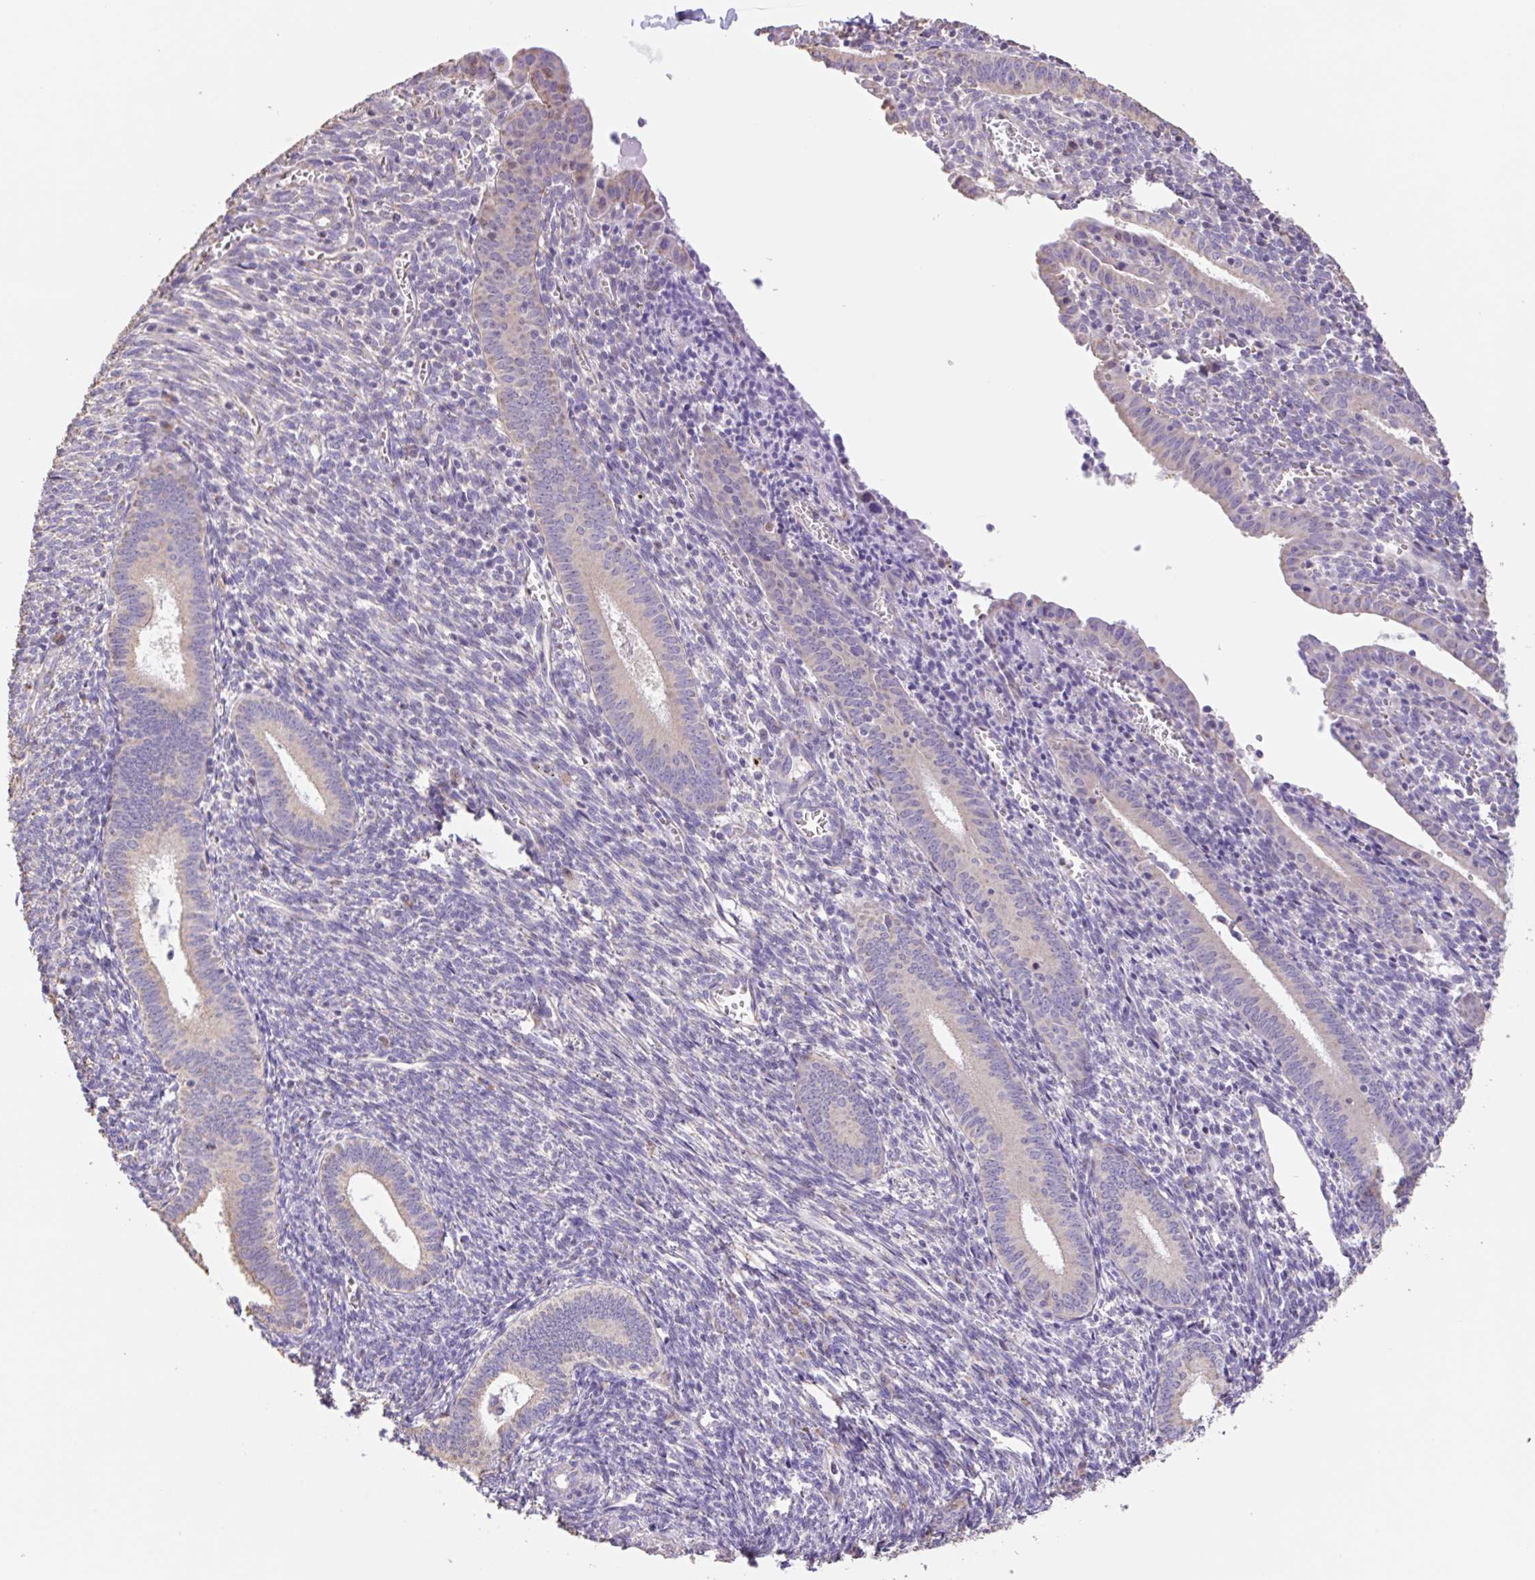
{"staining": {"intensity": "negative", "quantity": "none", "location": "none"}, "tissue": "endometrium", "cell_type": "Cells in endometrial stroma", "image_type": "normal", "snomed": [{"axis": "morphology", "description": "Normal tissue, NOS"}, {"axis": "topography", "description": "Endometrium"}], "caption": "The immunohistochemistry (IHC) photomicrograph has no significant positivity in cells in endometrial stroma of endometrium.", "gene": "COPZ2", "patient": {"sex": "female", "age": 41}}